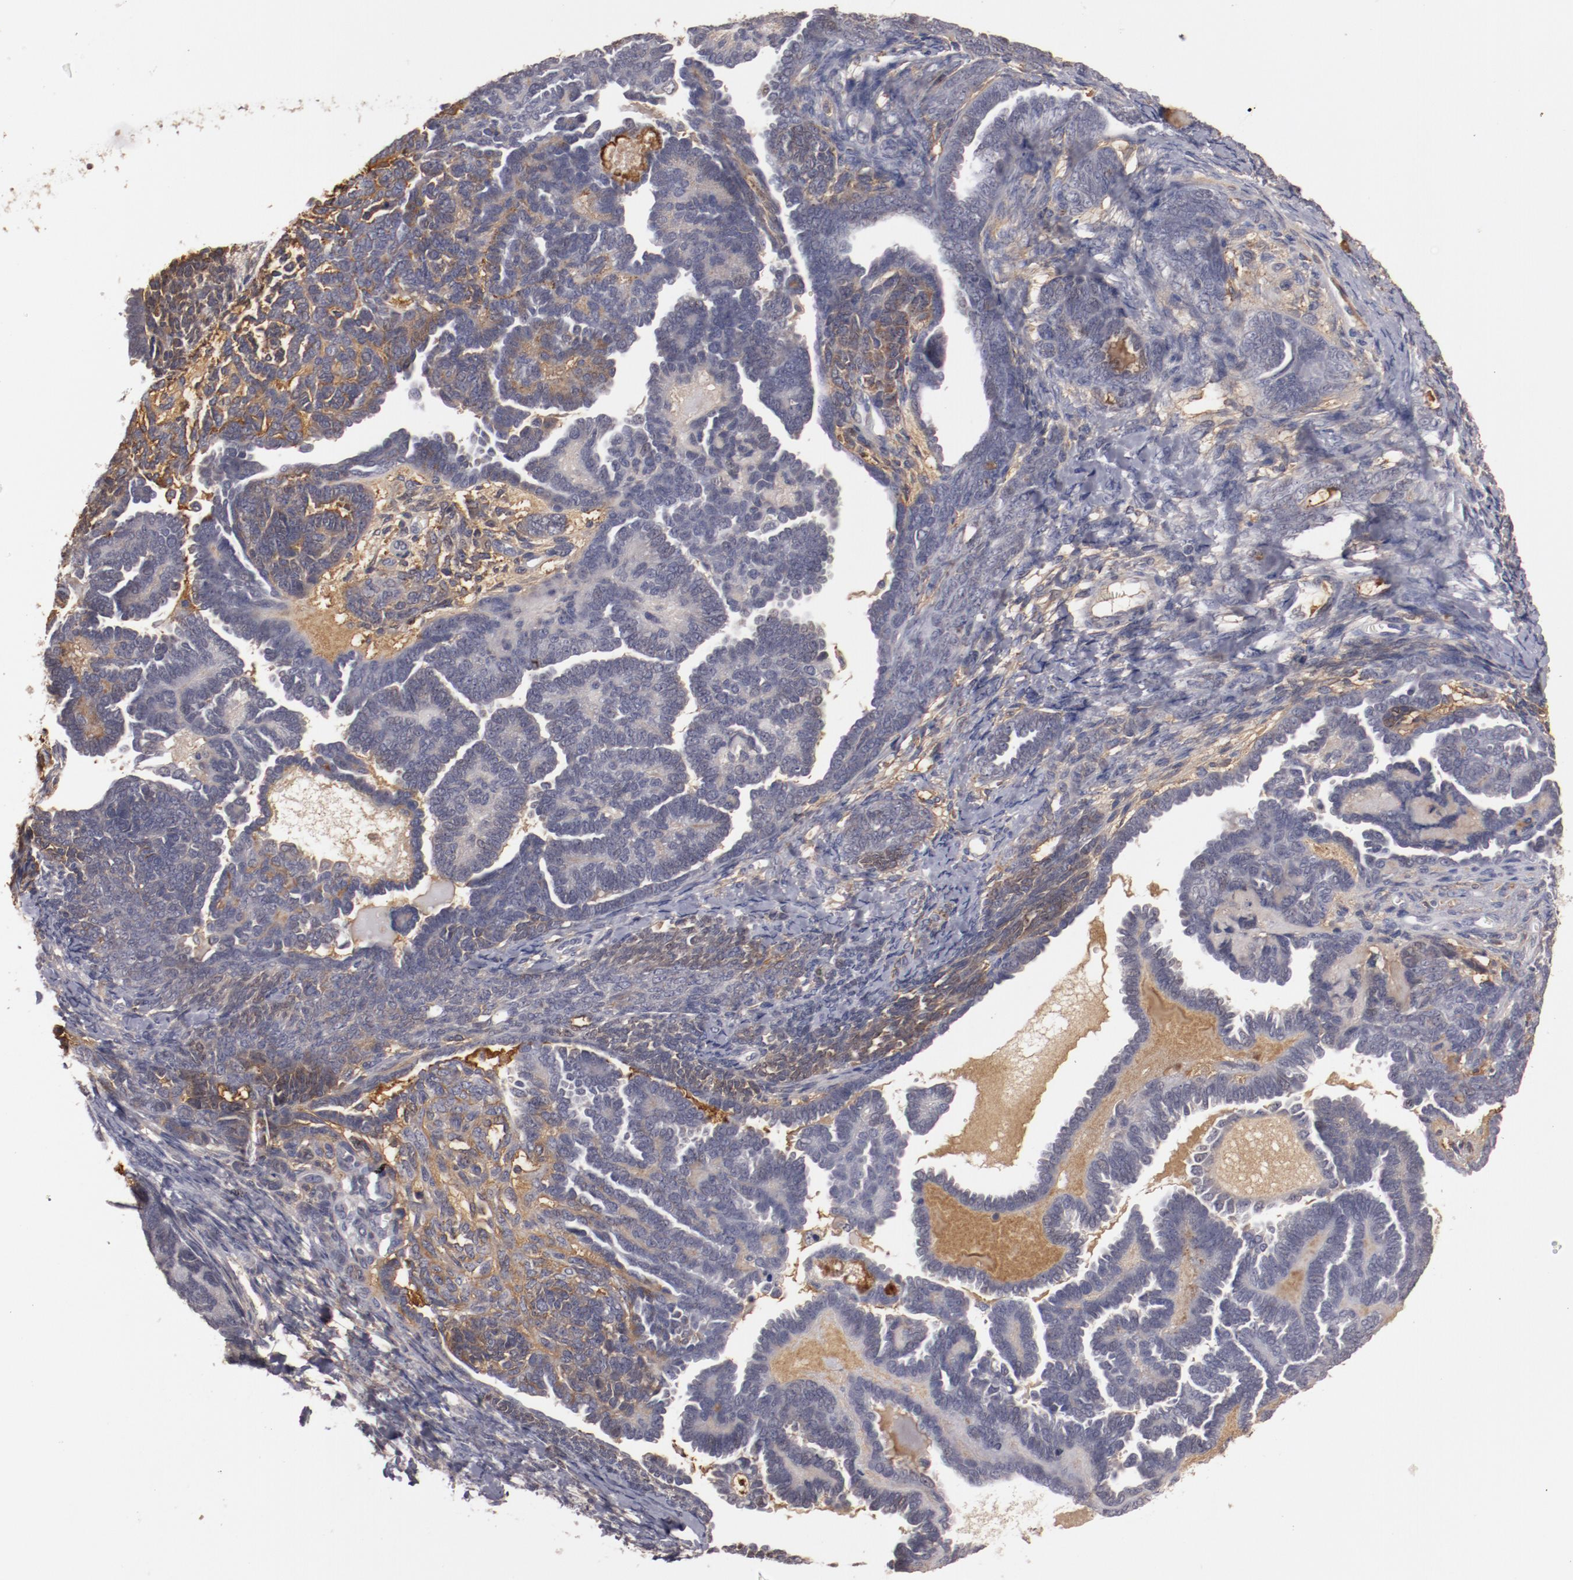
{"staining": {"intensity": "negative", "quantity": "none", "location": "none"}, "tissue": "endometrial cancer", "cell_type": "Tumor cells", "image_type": "cancer", "snomed": [{"axis": "morphology", "description": "Neoplasm, malignant, NOS"}, {"axis": "topography", "description": "Endometrium"}], "caption": "Immunohistochemistry image of malignant neoplasm (endometrial) stained for a protein (brown), which reveals no expression in tumor cells.", "gene": "MBL2", "patient": {"sex": "female", "age": 74}}